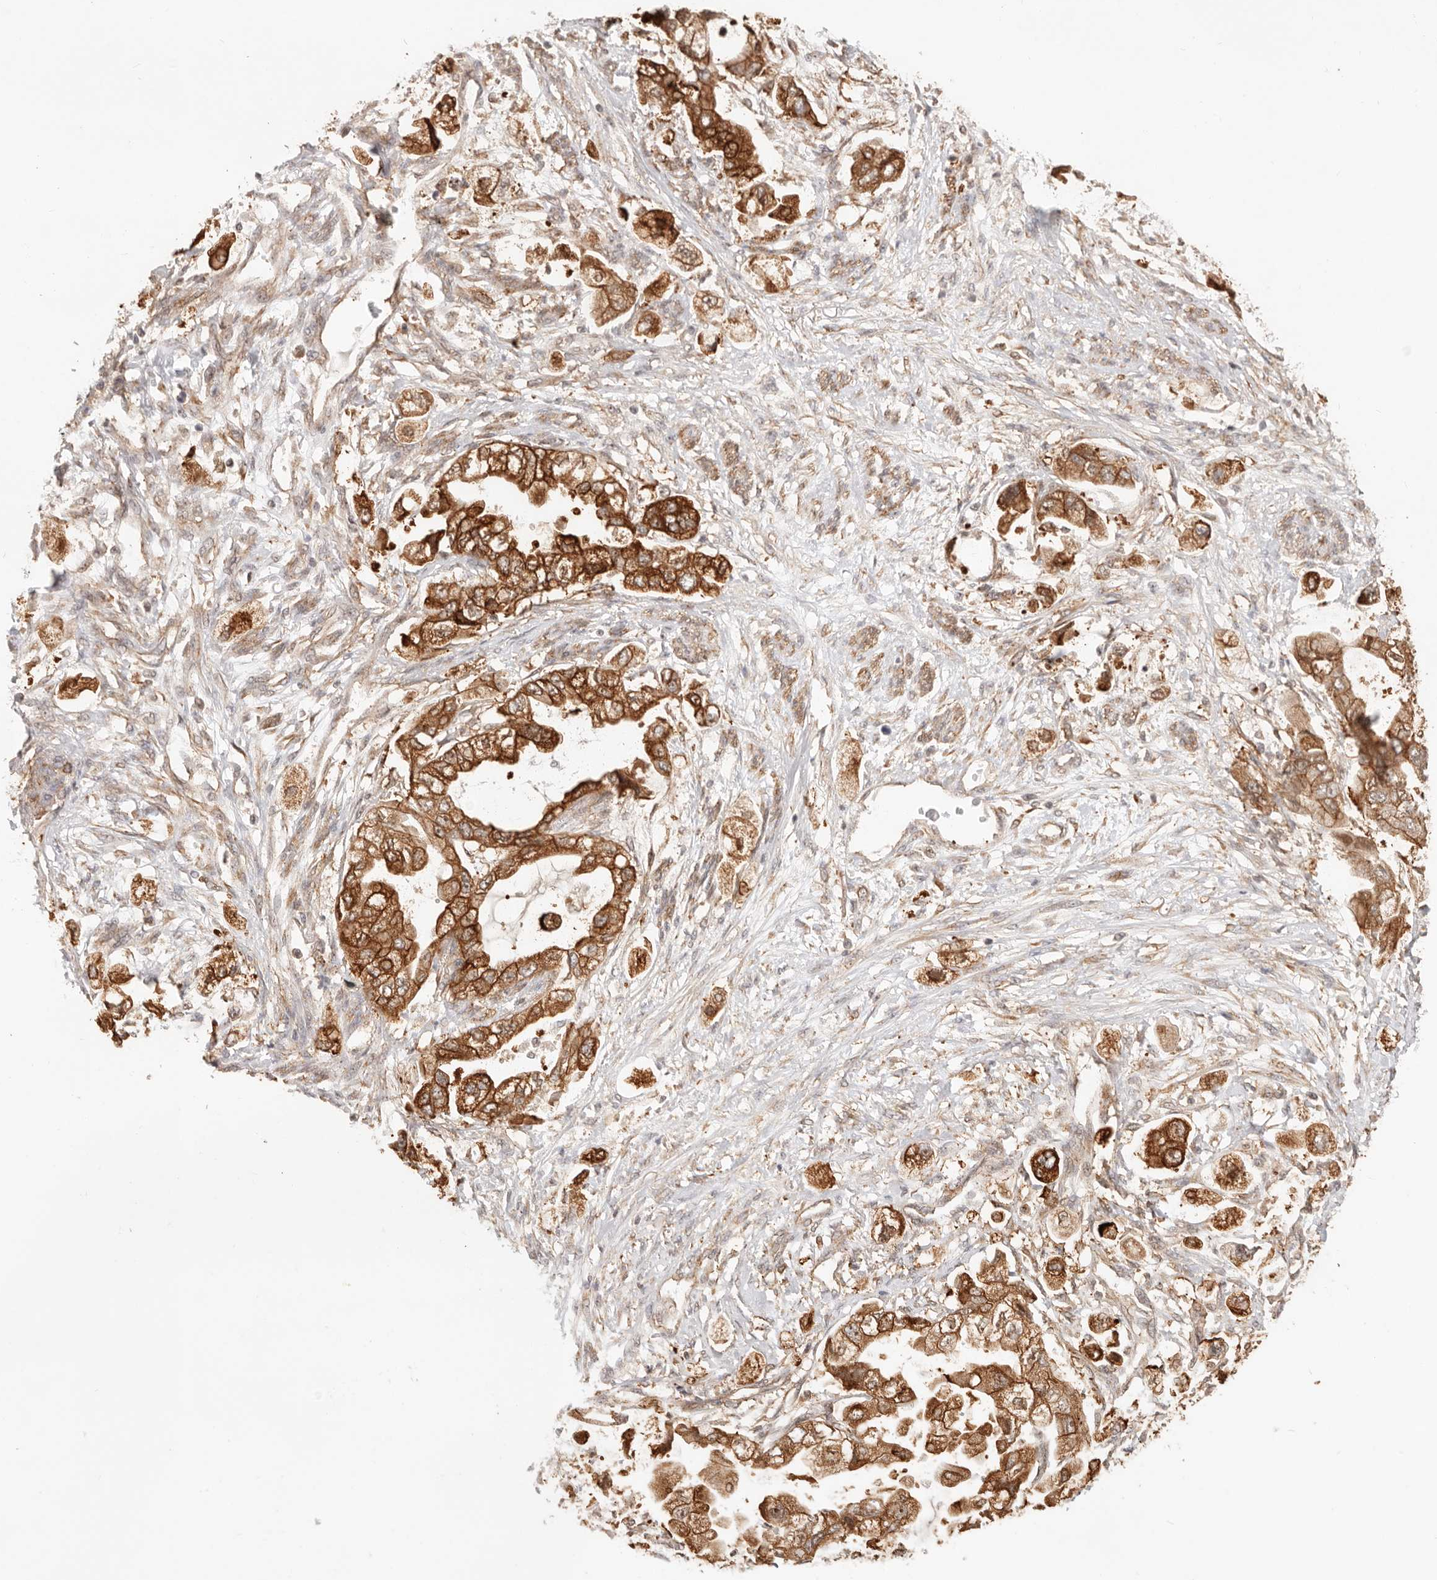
{"staining": {"intensity": "strong", "quantity": ">75%", "location": "cytoplasmic/membranous,nuclear"}, "tissue": "stomach cancer", "cell_type": "Tumor cells", "image_type": "cancer", "snomed": [{"axis": "morphology", "description": "Adenocarcinoma, NOS"}, {"axis": "topography", "description": "Stomach"}], "caption": "Strong cytoplasmic/membranous and nuclear positivity is seen in about >75% of tumor cells in stomach adenocarcinoma.", "gene": "HEXD", "patient": {"sex": "male", "age": 62}}